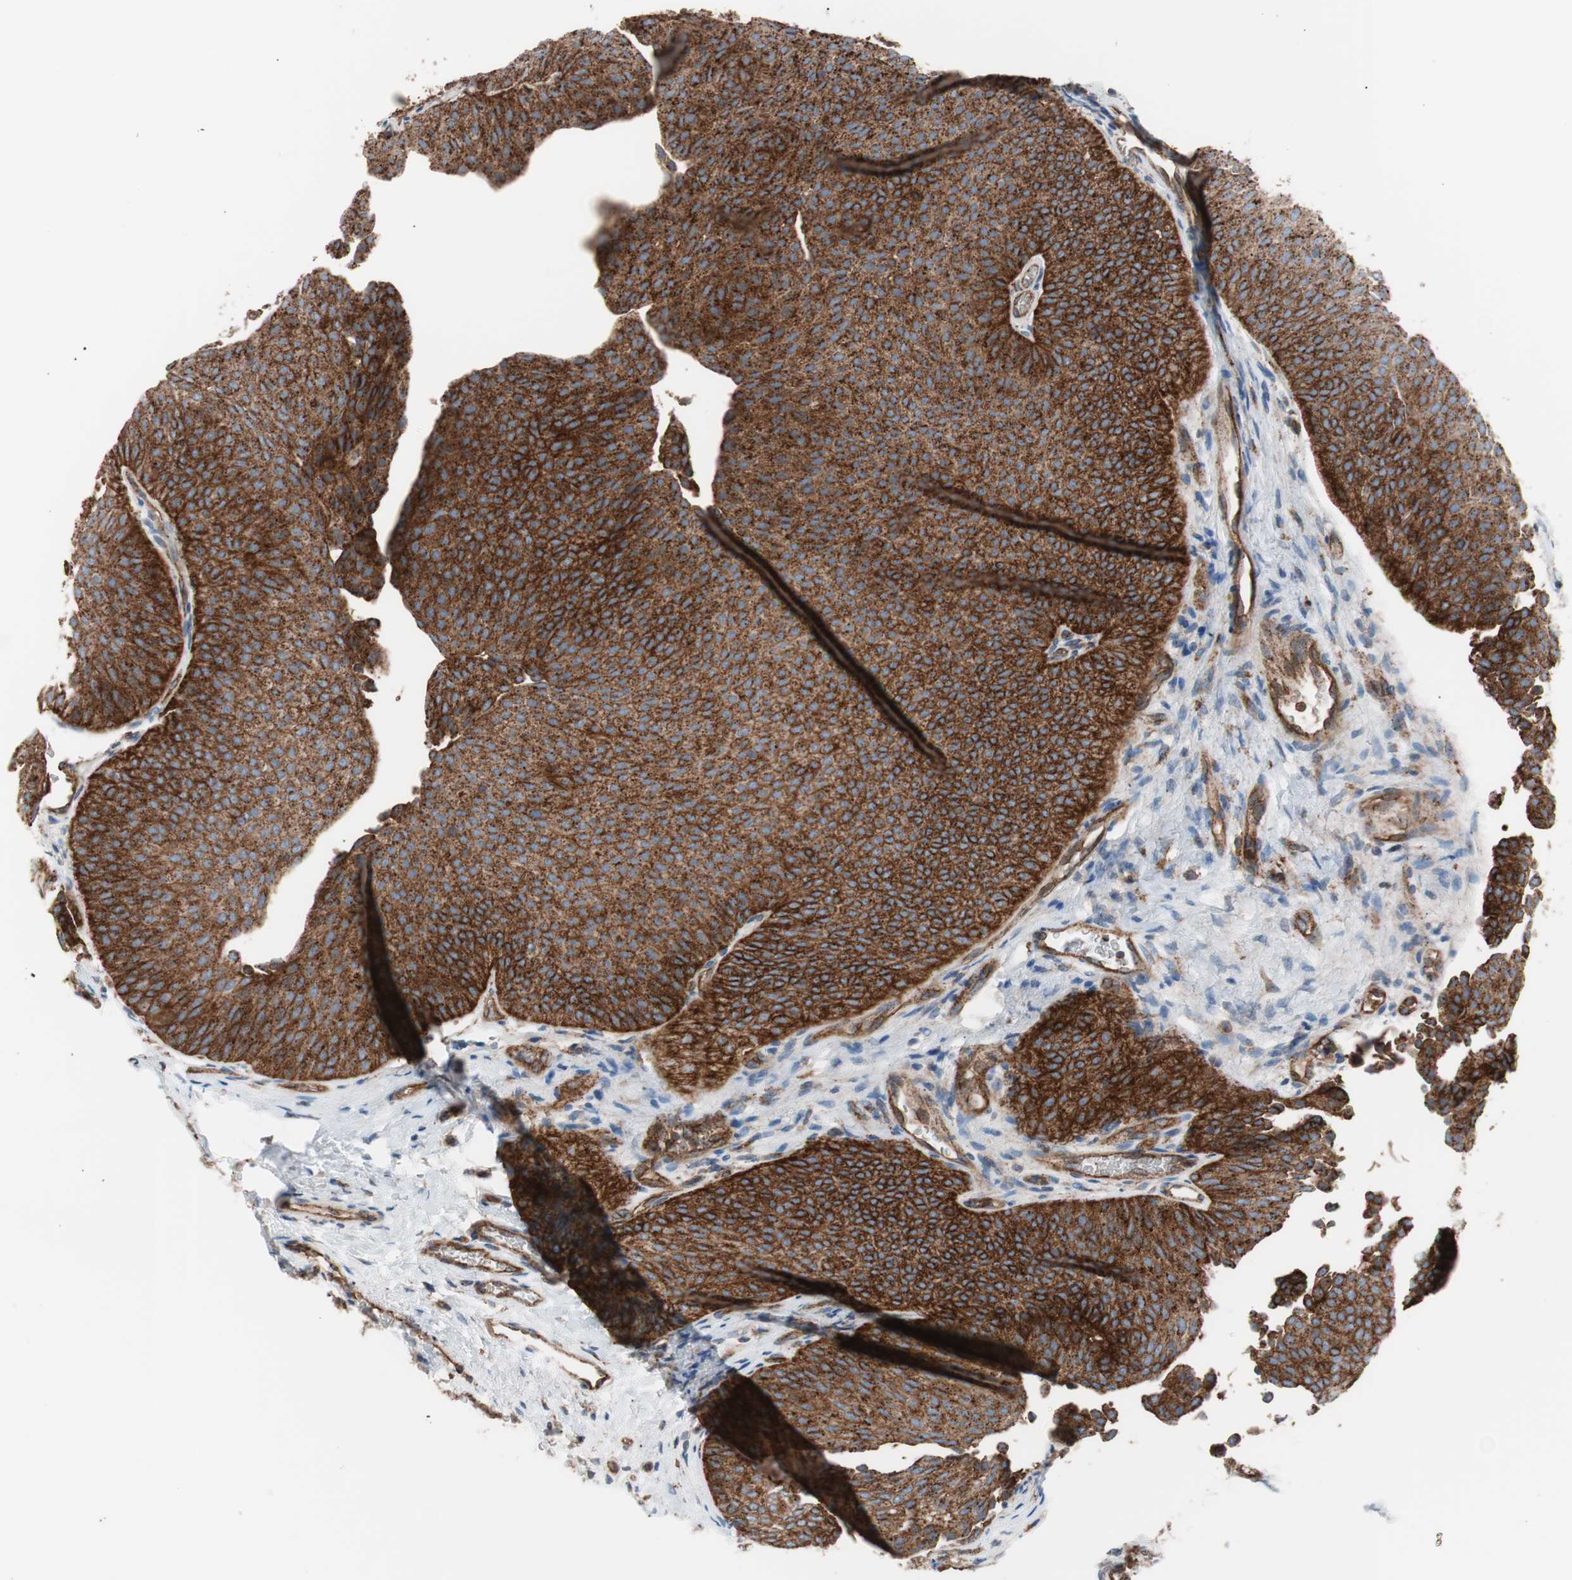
{"staining": {"intensity": "strong", "quantity": ">75%", "location": "cytoplasmic/membranous"}, "tissue": "urothelial cancer", "cell_type": "Tumor cells", "image_type": "cancer", "snomed": [{"axis": "morphology", "description": "Urothelial carcinoma, Low grade"}, {"axis": "topography", "description": "Urinary bladder"}], "caption": "Immunohistochemistry (DAB (3,3'-diaminobenzidine)) staining of human low-grade urothelial carcinoma exhibits strong cytoplasmic/membranous protein staining in approximately >75% of tumor cells.", "gene": "FLOT2", "patient": {"sex": "female", "age": 60}}